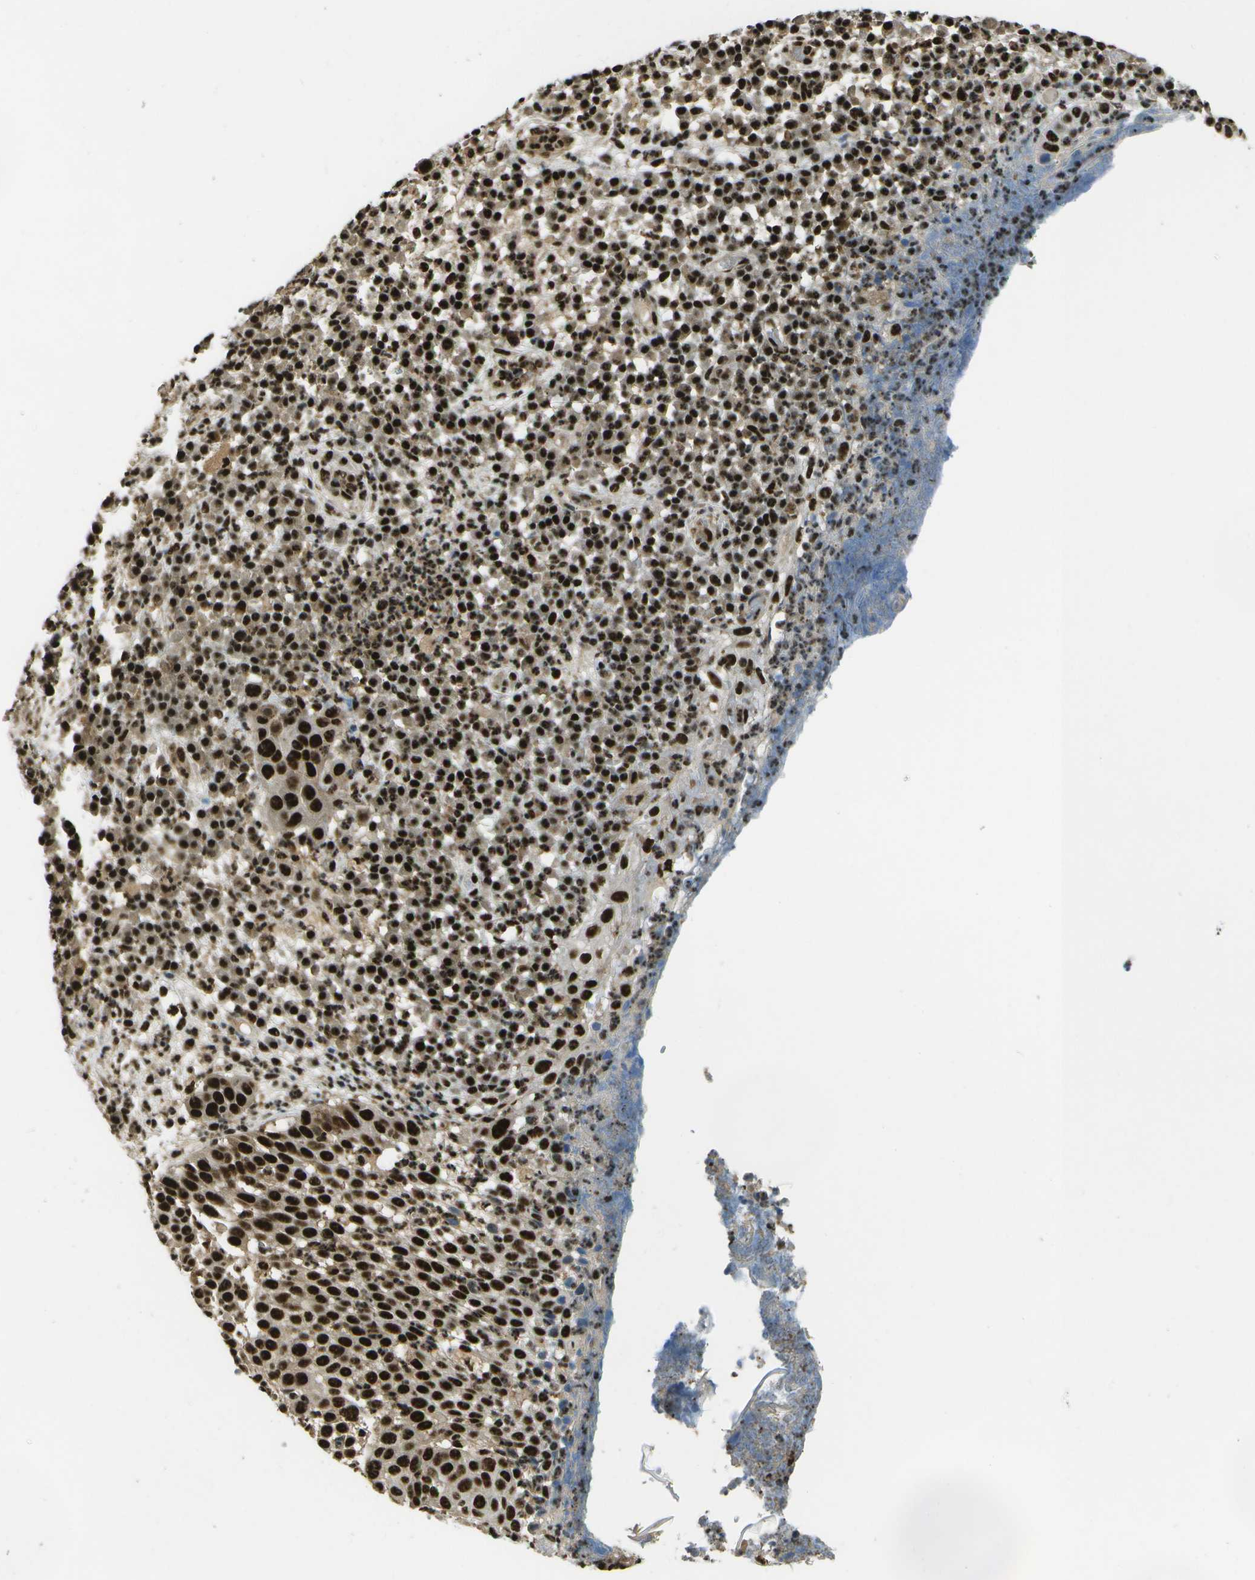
{"staining": {"intensity": "strong", "quantity": ">75%", "location": "nuclear"}, "tissue": "skin cancer", "cell_type": "Tumor cells", "image_type": "cancer", "snomed": [{"axis": "morphology", "description": "Squamous cell carcinoma in situ, NOS"}, {"axis": "morphology", "description": "Squamous cell carcinoma, NOS"}, {"axis": "topography", "description": "Skin"}], "caption": "Immunohistochemical staining of human skin cancer demonstrates high levels of strong nuclear expression in about >75% of tumor cells.", "gene": "GANC", "patient": {"sex": "male", "age": 93}}